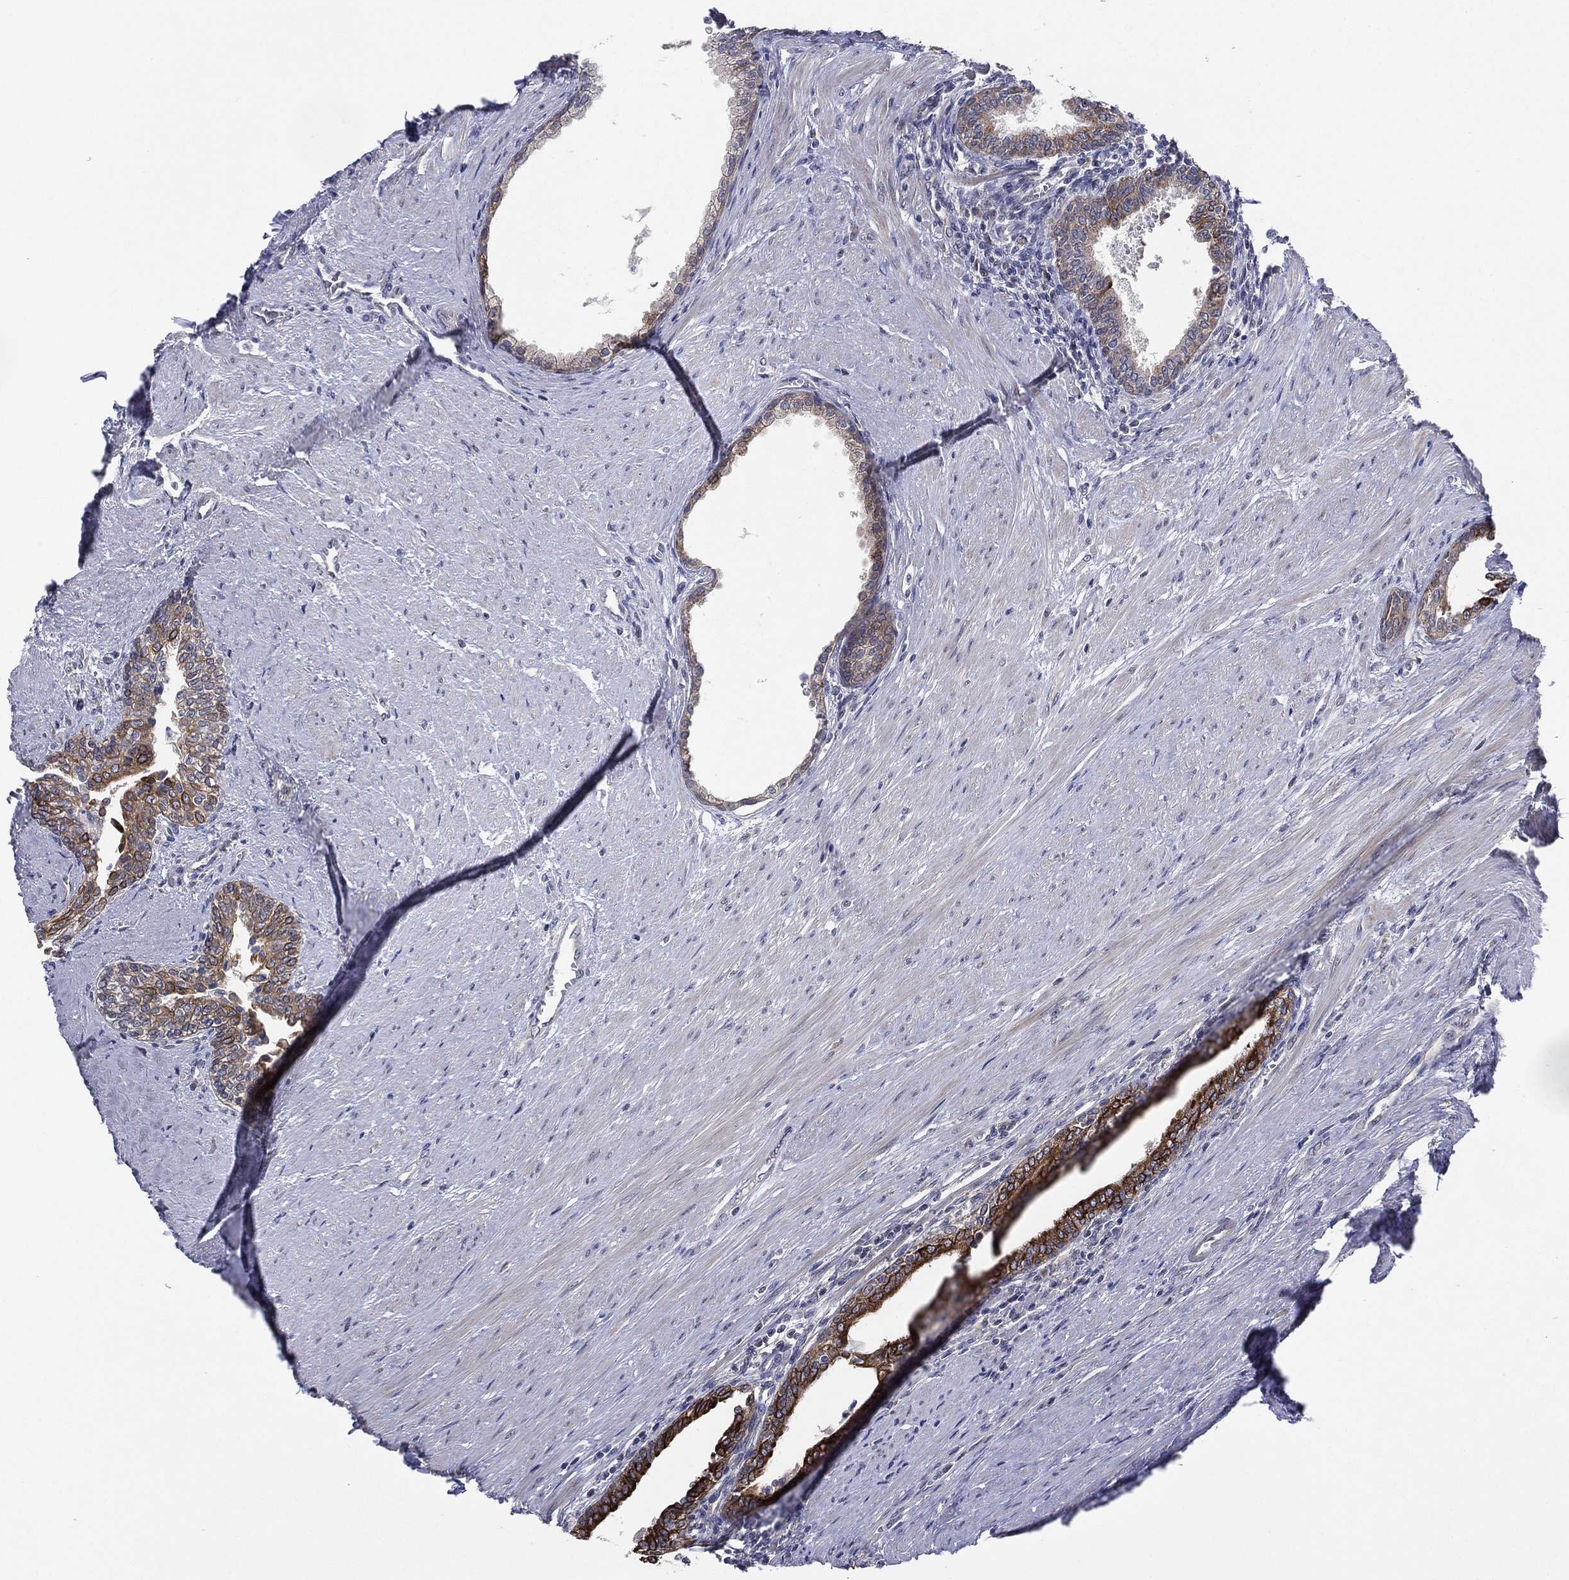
{"staining": {"intensity": "moderate", "quantity": "<25%", "location": "cytoplasmic/membranous"}, "tissue": "prostate", "cell_type": "Glandular cells", "image_type": "normal", "snomed": [{"axis": "morphology", "description": "Normal tissue, NOS"}, {"axis": "topography", "description": "Prostate"}], "caption": "Immunohistochemical staining of normal prostate exhibits <25% levels of moderate cytoplasmic/membranous protein staining in approximately <25% of glandular cells. The staining was performed using DAB (3,3'-diaminobenzidine) to visualize the protein expression in brown, while the nuclei were stained in blue with hematoxylin (Magnification: 20x).", "gene": "KAT14", "patient": {"sex": "male", "age": 64}}